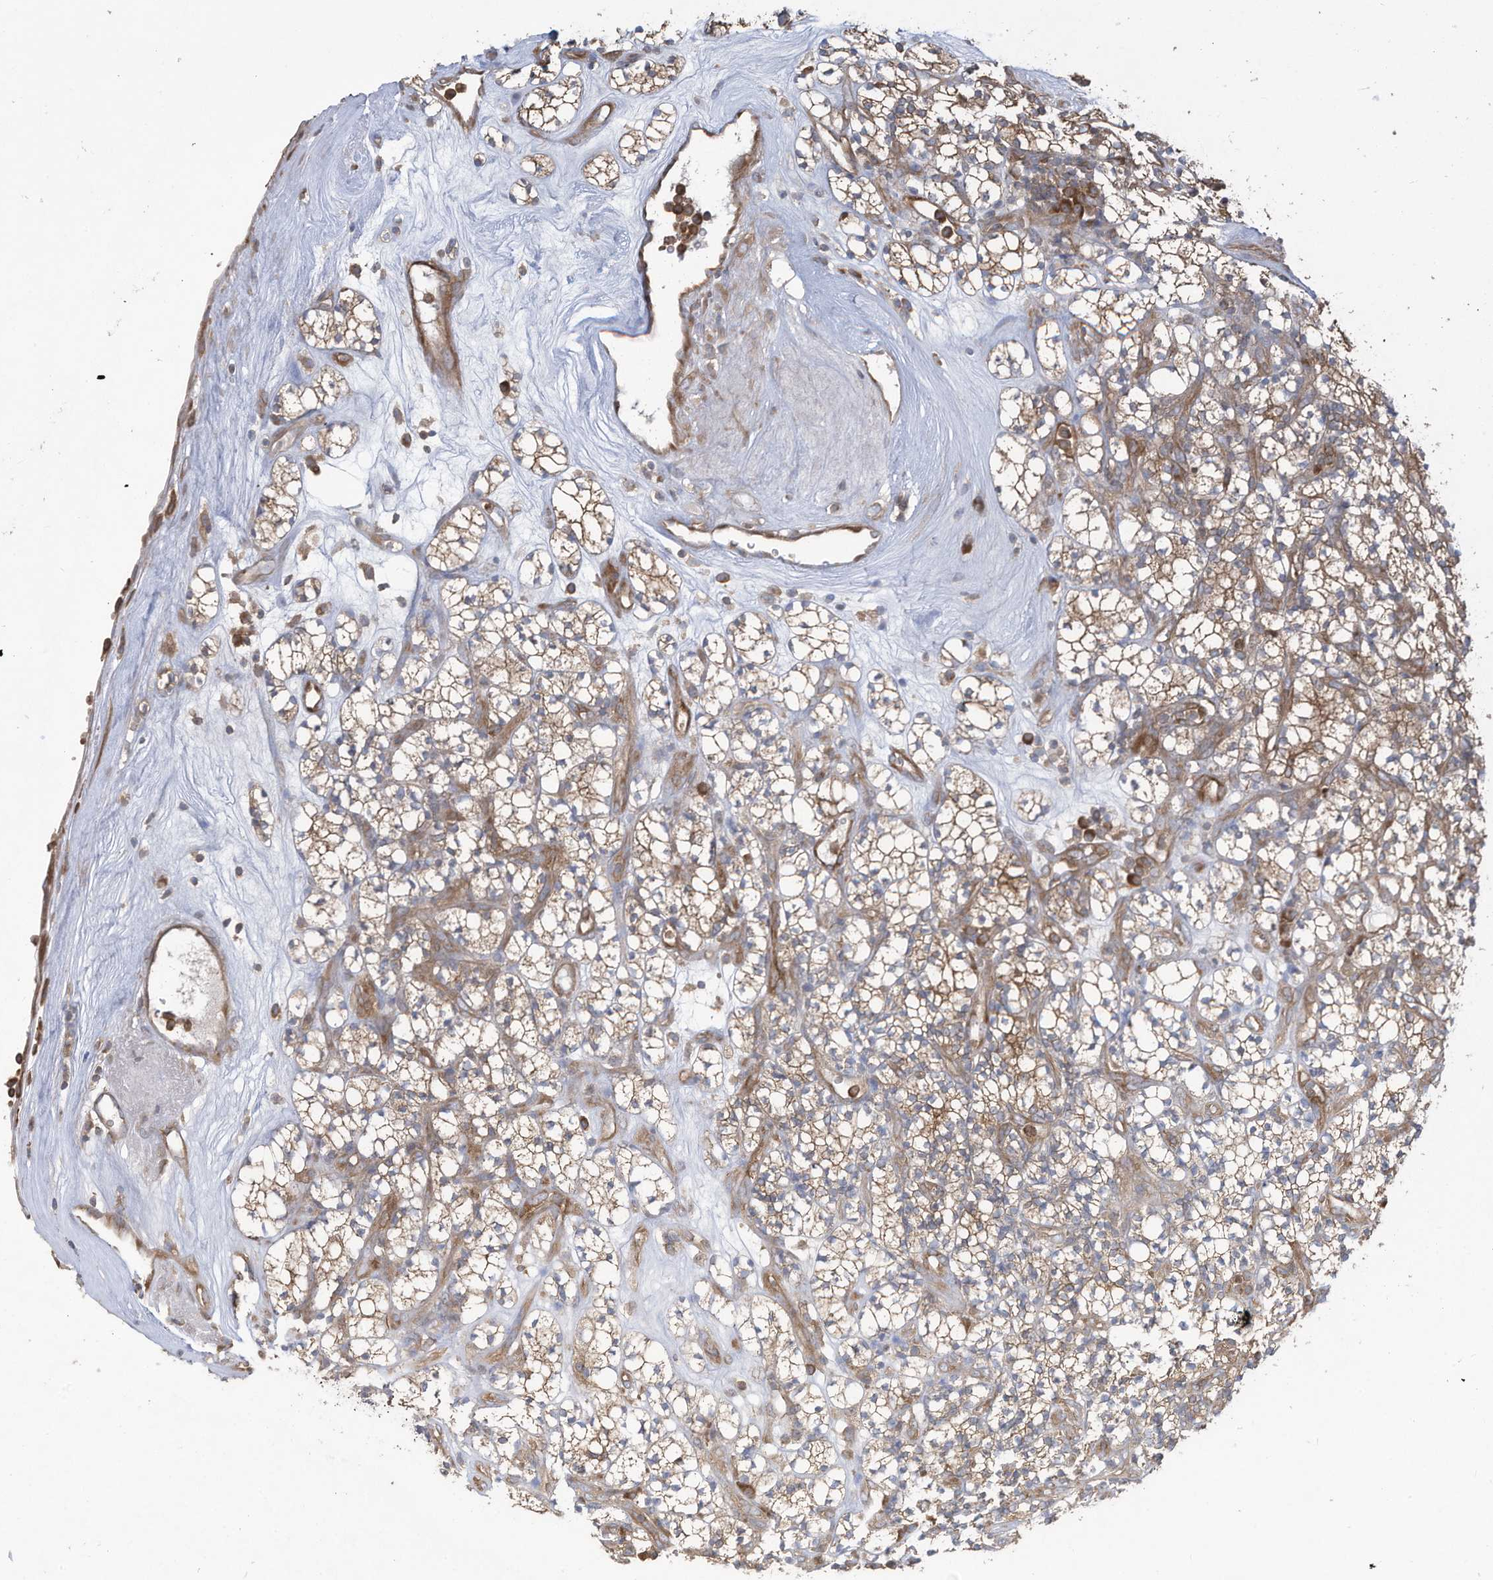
{"staining": {"intensity": "moderate", "quantity": "25%-75%", "location": "cytoplasmic/membranous"}, "tissue": "renal cancer", "cell_type": "Tumor cells", "image_type": "cancer", "snomed": [{"axis": "morphology", "description": "Adenocarcinoma, NOS"}, {"axis": "topography", "description": "Kidney"}], "caption": "This photomicrograph demonstrates immunohistochemistry staining of adenocarcinoma (renal), with medium moderate cytoplasmic/membranous staining in about 25%-75% of tumor cells.", "gene": "OLA1", "patient": {"sex": "male", "age": 77}}